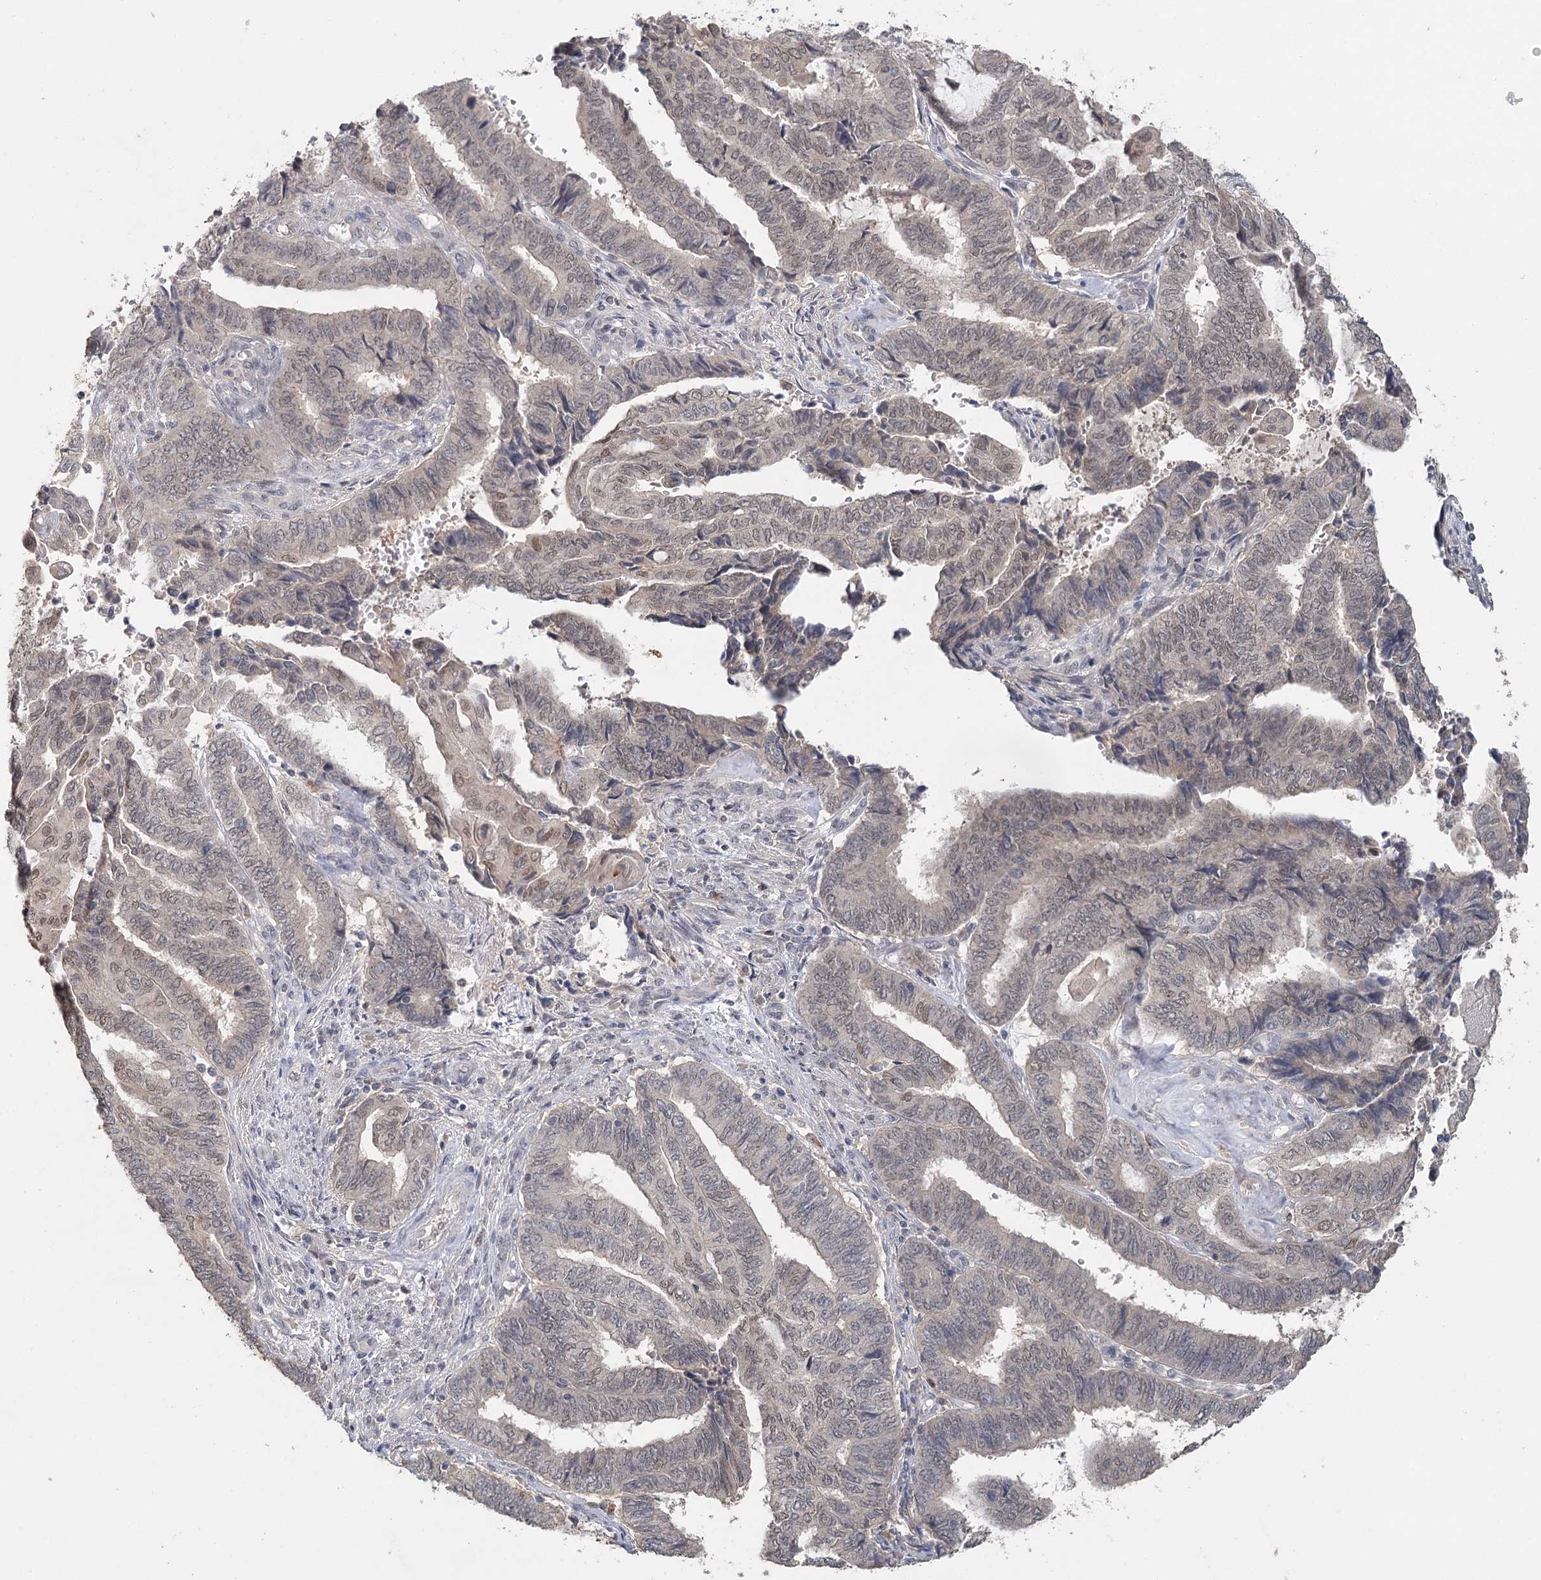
{"staining": {"intensity": "weak", "quantity": "<25%", "location": "nuclear"}, "tissue": "endometrial cancer", "cell_type": "Tumor cells", "image_type": "cancer", "snomed": [{"axis": "morphology", "description": "Adenocarcinoma, NOS"}, {"axis": "topography", "description": "Uterus"}, {"axis": "topography", "description": "Endometrium"}], "caption": "An immunohistochemistry image of endometrial cancer (adenocarcinoma) is shown. There is no staining in tumor cells of endometrial cancer (adenocarcinoma). (DAB immunohistochemistry (IHC) with hematoxylin counter stain).", "gene": "ADK", "patient": {"sex": "female", "age": 70}}